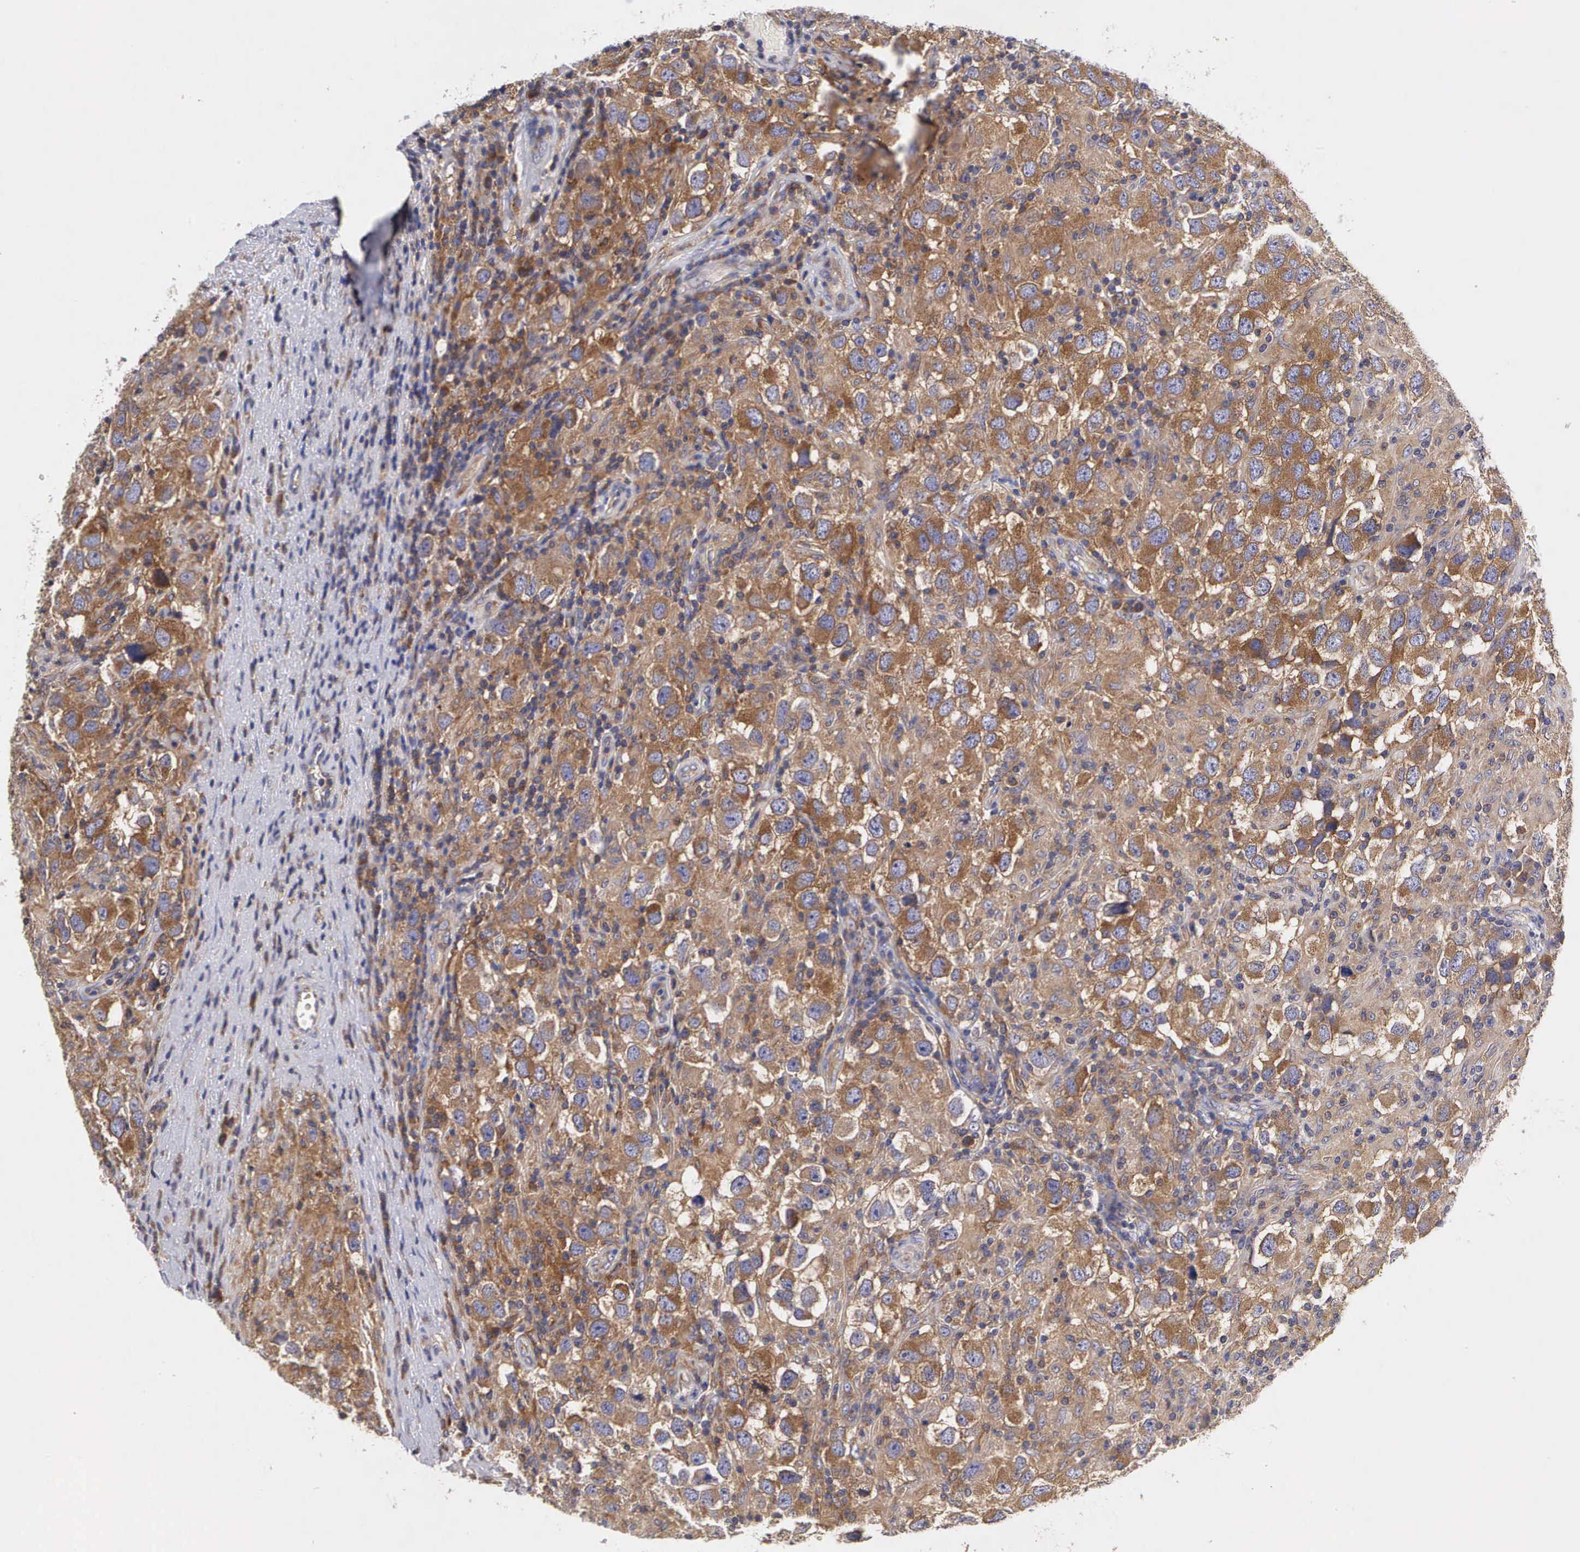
{"staining": {"intensity": "moderate", "quantity": ">75%", "location": "cytoplasmic/membranous"}, "tissue": "testis cancer", "cell_type": "Tumor cells", "image_type": "cancer", "snomed": [{"axis": "morphology", "description": "Carcinoma, Embryonal, NOS"}, {"axis": "topography", "description": "Testis"}], "caption": "Brown immunohistochemical staining in testis embryonal carcinoma demonstrates moderate cytoplasmic/membranous expression in approximately >75% of tumor cells.", "gene": "GRIPAP1", "patient": {"sex": "male", "age": 21}}